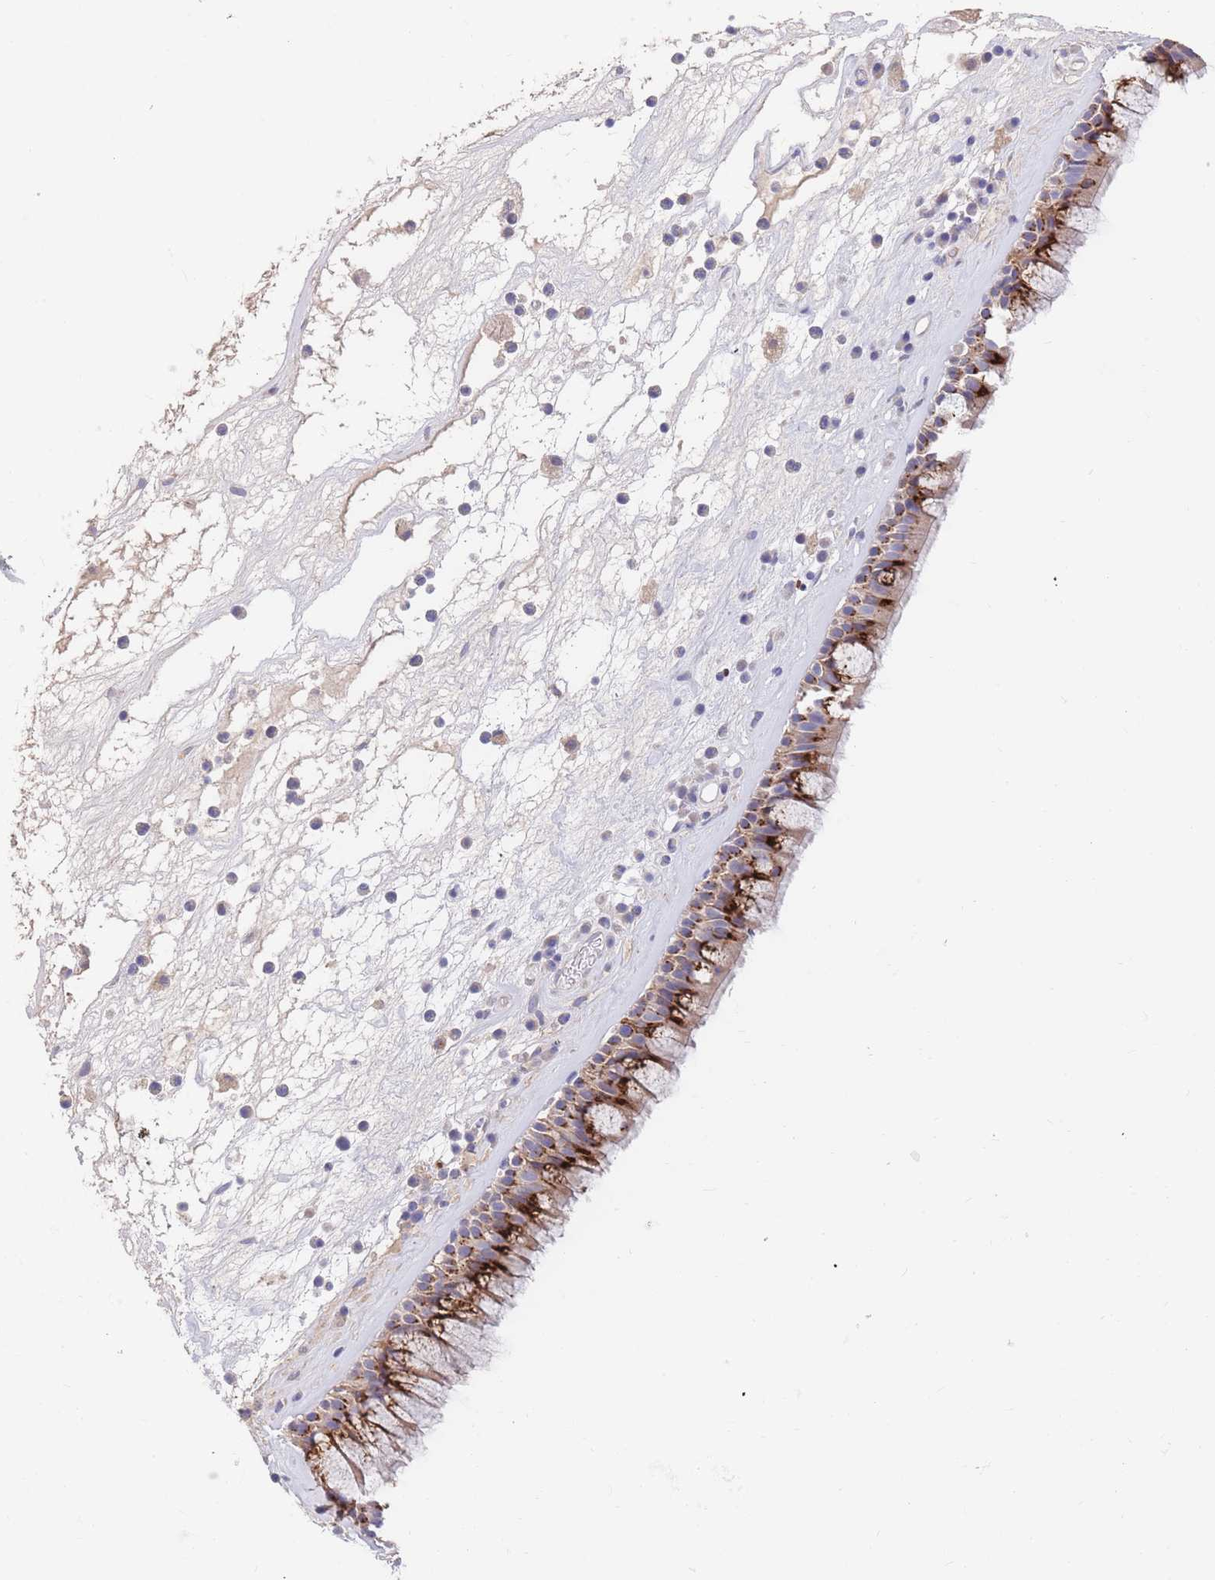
{"staining": {"intensity": "strong", "quantity": "25%-75%", "location": "cytoplasmic/membranous"}, "tissue": "nasopharynx", "cell_type": "Respiratory epithelial cells", "image_type": "normal", "snomed": [{"axis": "morphology", "description": "Normal tissue, NOS"}, {"axis": "morphology", "description": "Squamous cell carcinoma, NOS"}, {"axis": "topography", "description": "Nasopharynx"}, {"axis": "topography", "description": "Head-Neck"}], "caption": "High-power microscopy captured an immunohistochemistry (IHC) photomicrograph of normal nasopharynx, revealing strong cytoplasmic/membranous expression in about 25%-75% of respiratory epithelial cells. (brown staining indicates protein expression, while blue staining denotes nuclei).", "gene": "BORCS5", "patient": {"sex": "male", "age": 85}}